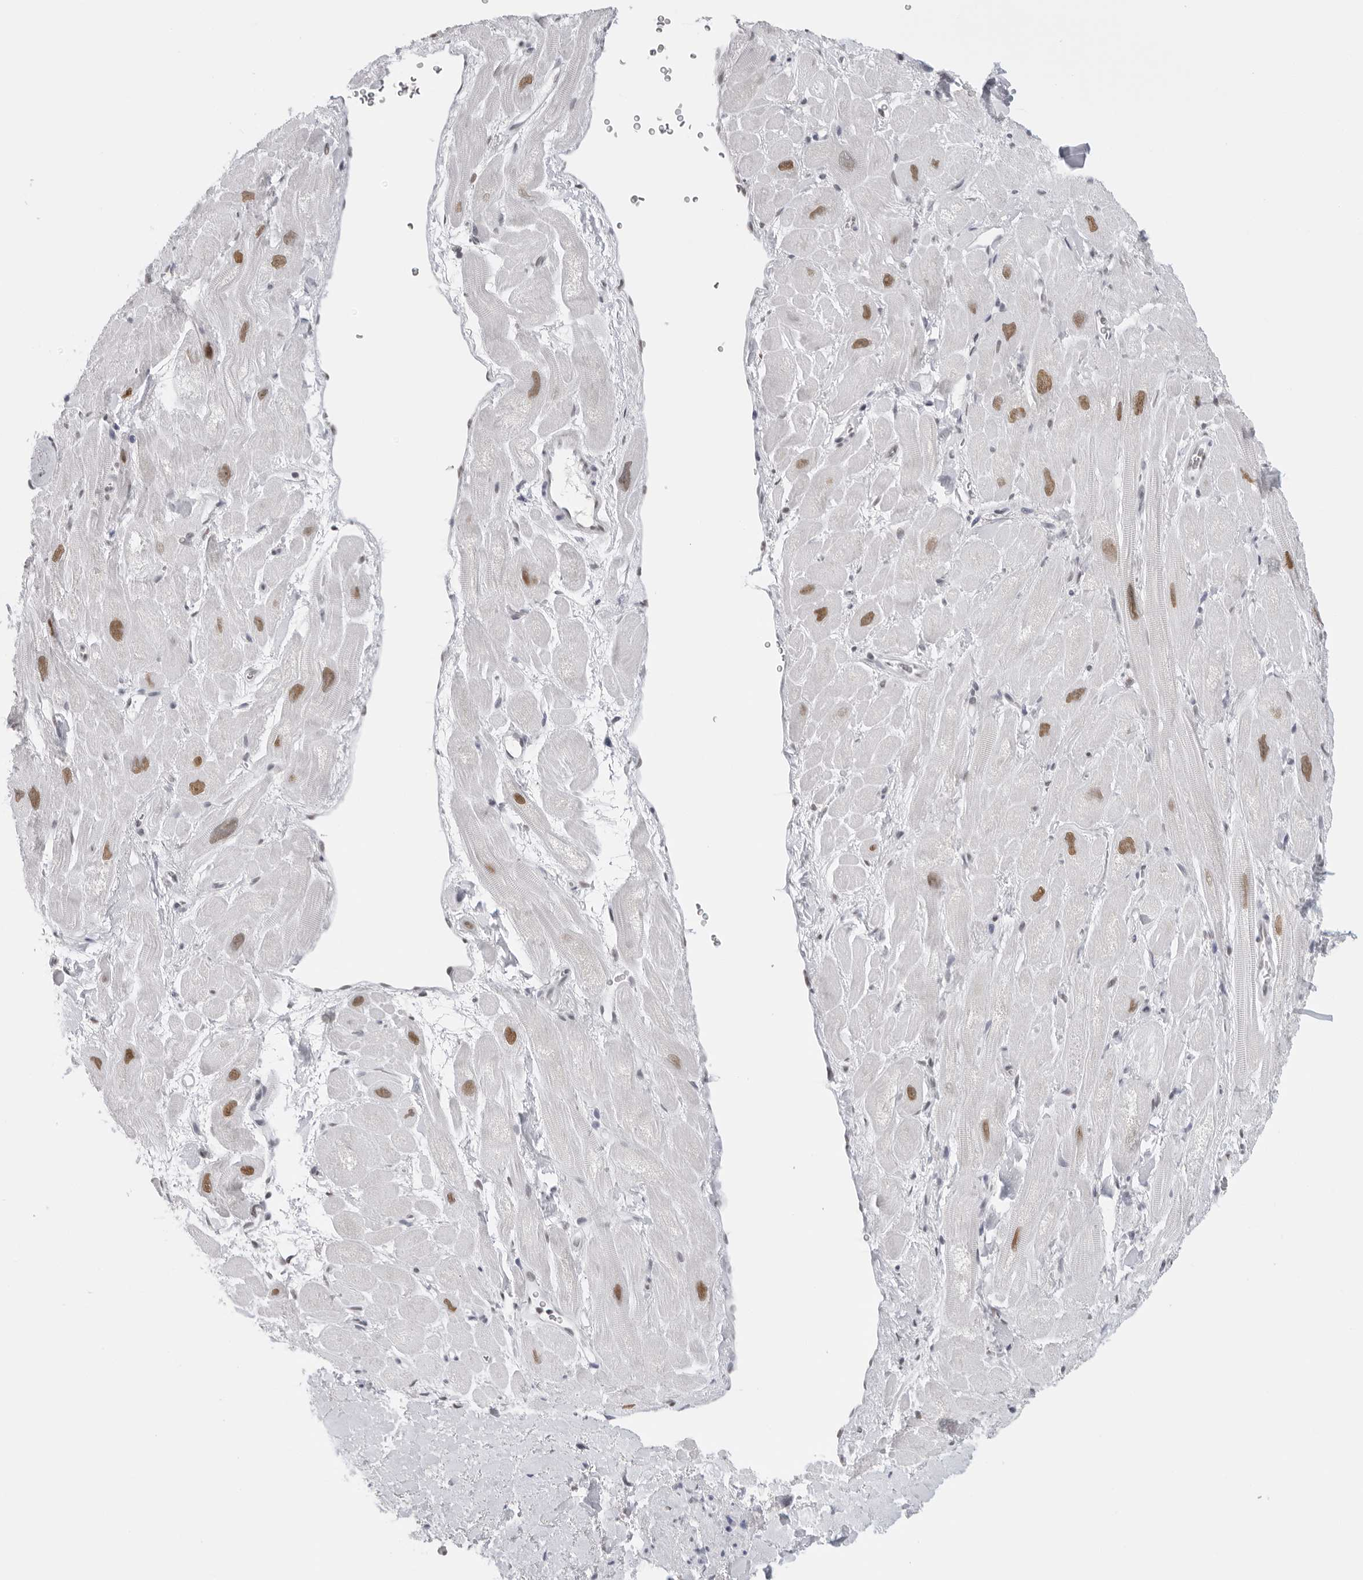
{"staining": {"intensity": "moderate", "quantity": "<25%", "location": "nuclear"}, "tissue": "heart muscle", "cell_type": "Cardiomyocytes", "image_type": "normal", "snomed": [{"axis": "morphology", "description": "Normal tissue, NOS"}, {"axis": "topography", "description": "Heart"}], "caption": "An immunohistochemistry (IHC) photomicrograph of benign tissue is shown. Protein staining in brown labels moderate nuclear positivity in heart muscle within cardiomyocytes.", "gene": "RPA2", "patient": {"sex": "male", "age": 49}}